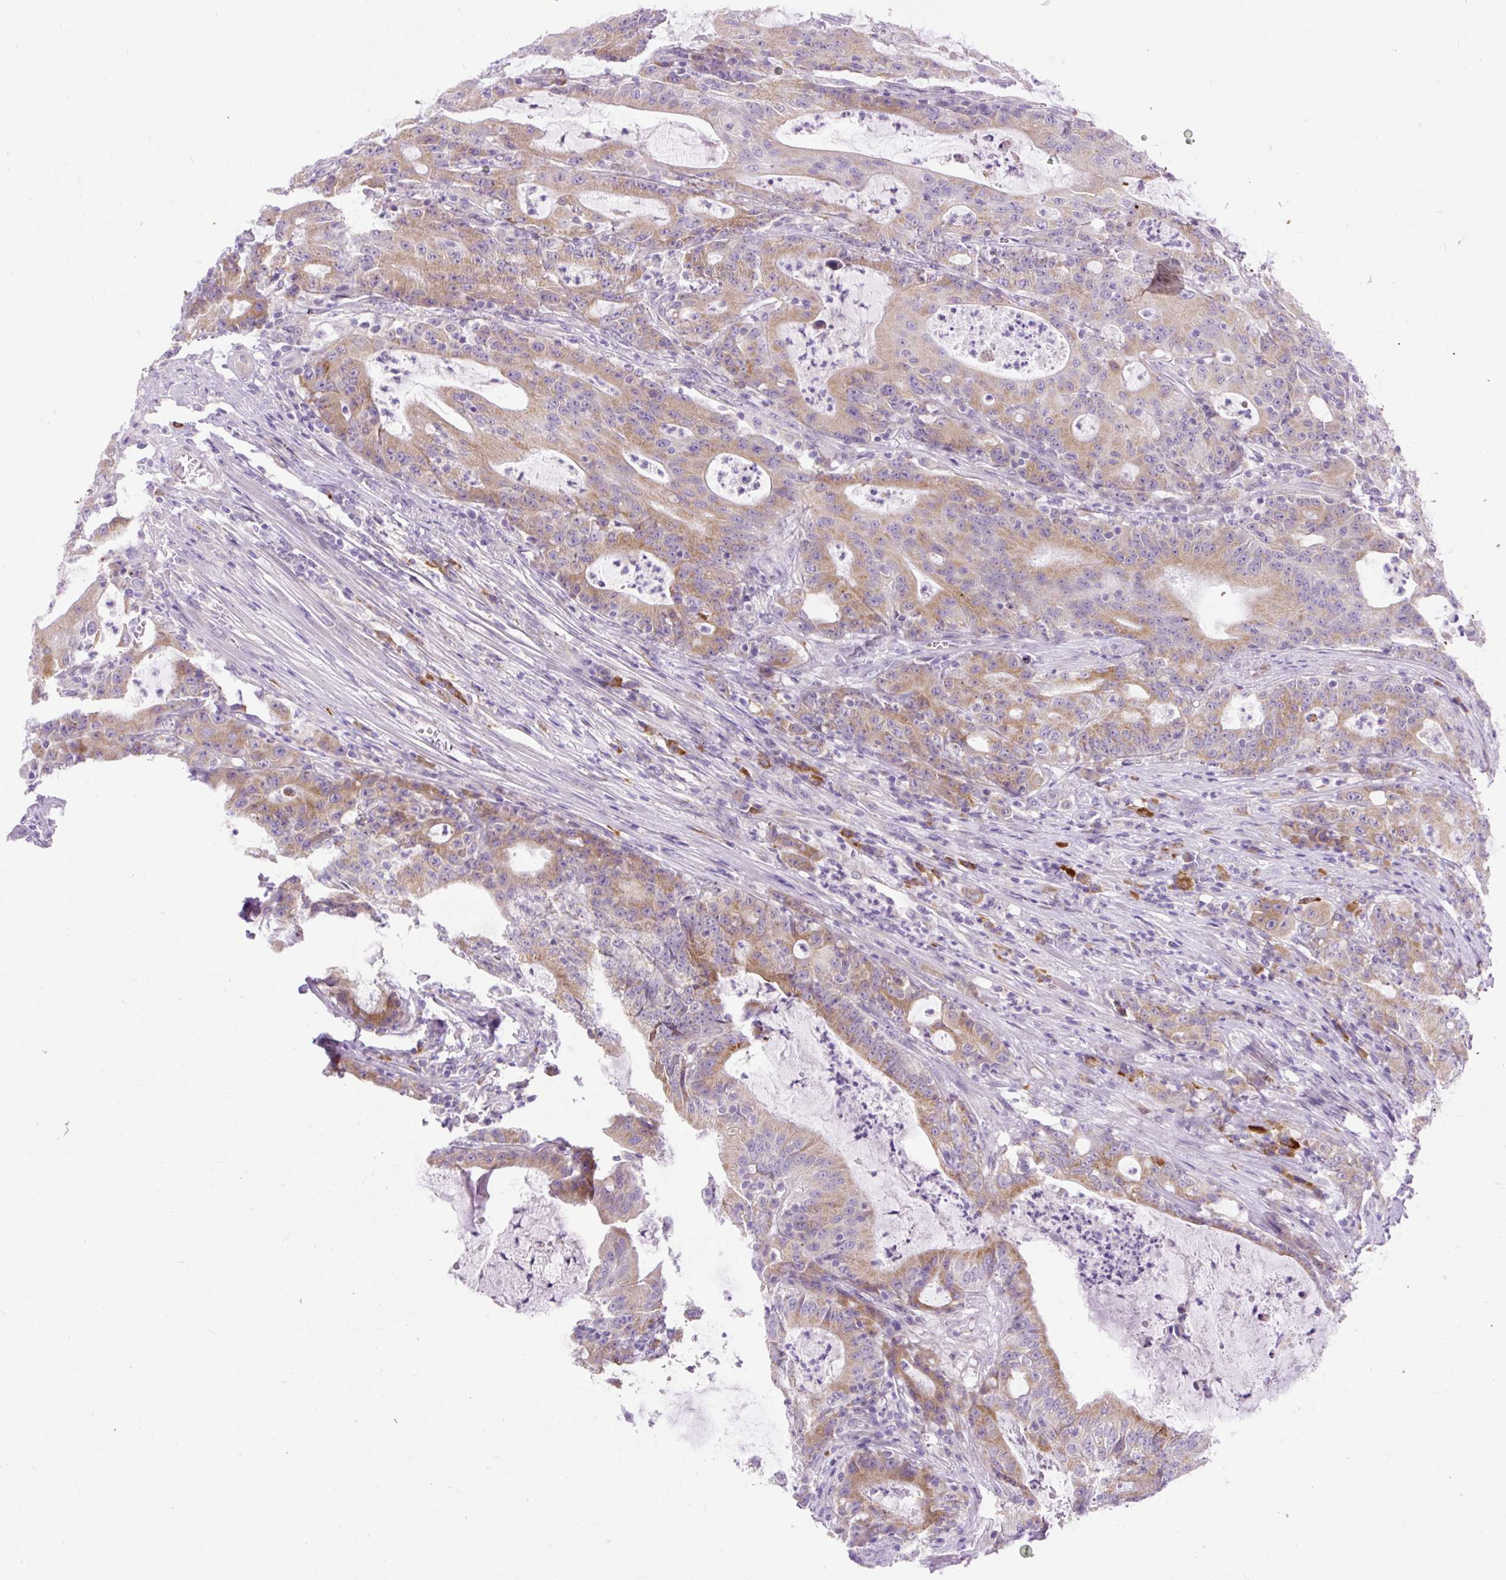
{"staining": {"intensity": "moderate", "quantity": ">75%", "location": "cytoplasmic/membranous"}, "tissue": "colorectal cancer", "cell_type": "Tumor cells", "image_type": "cancer", "snomed": [{"axis": "morphology", "description": "Adenocarcinoma, NOS"}, {"axis": "topography", "description": "Colon"}], "caption": "DAB (3,3'-diaminobenzidine) immunohistochemical staining of human colorectal cancer displays moderate cytoplasmic/membranous protein staining in about >75% of tumor cells.", "gene": "SYBU", "patient": {"sex": "male", "age": 83}}